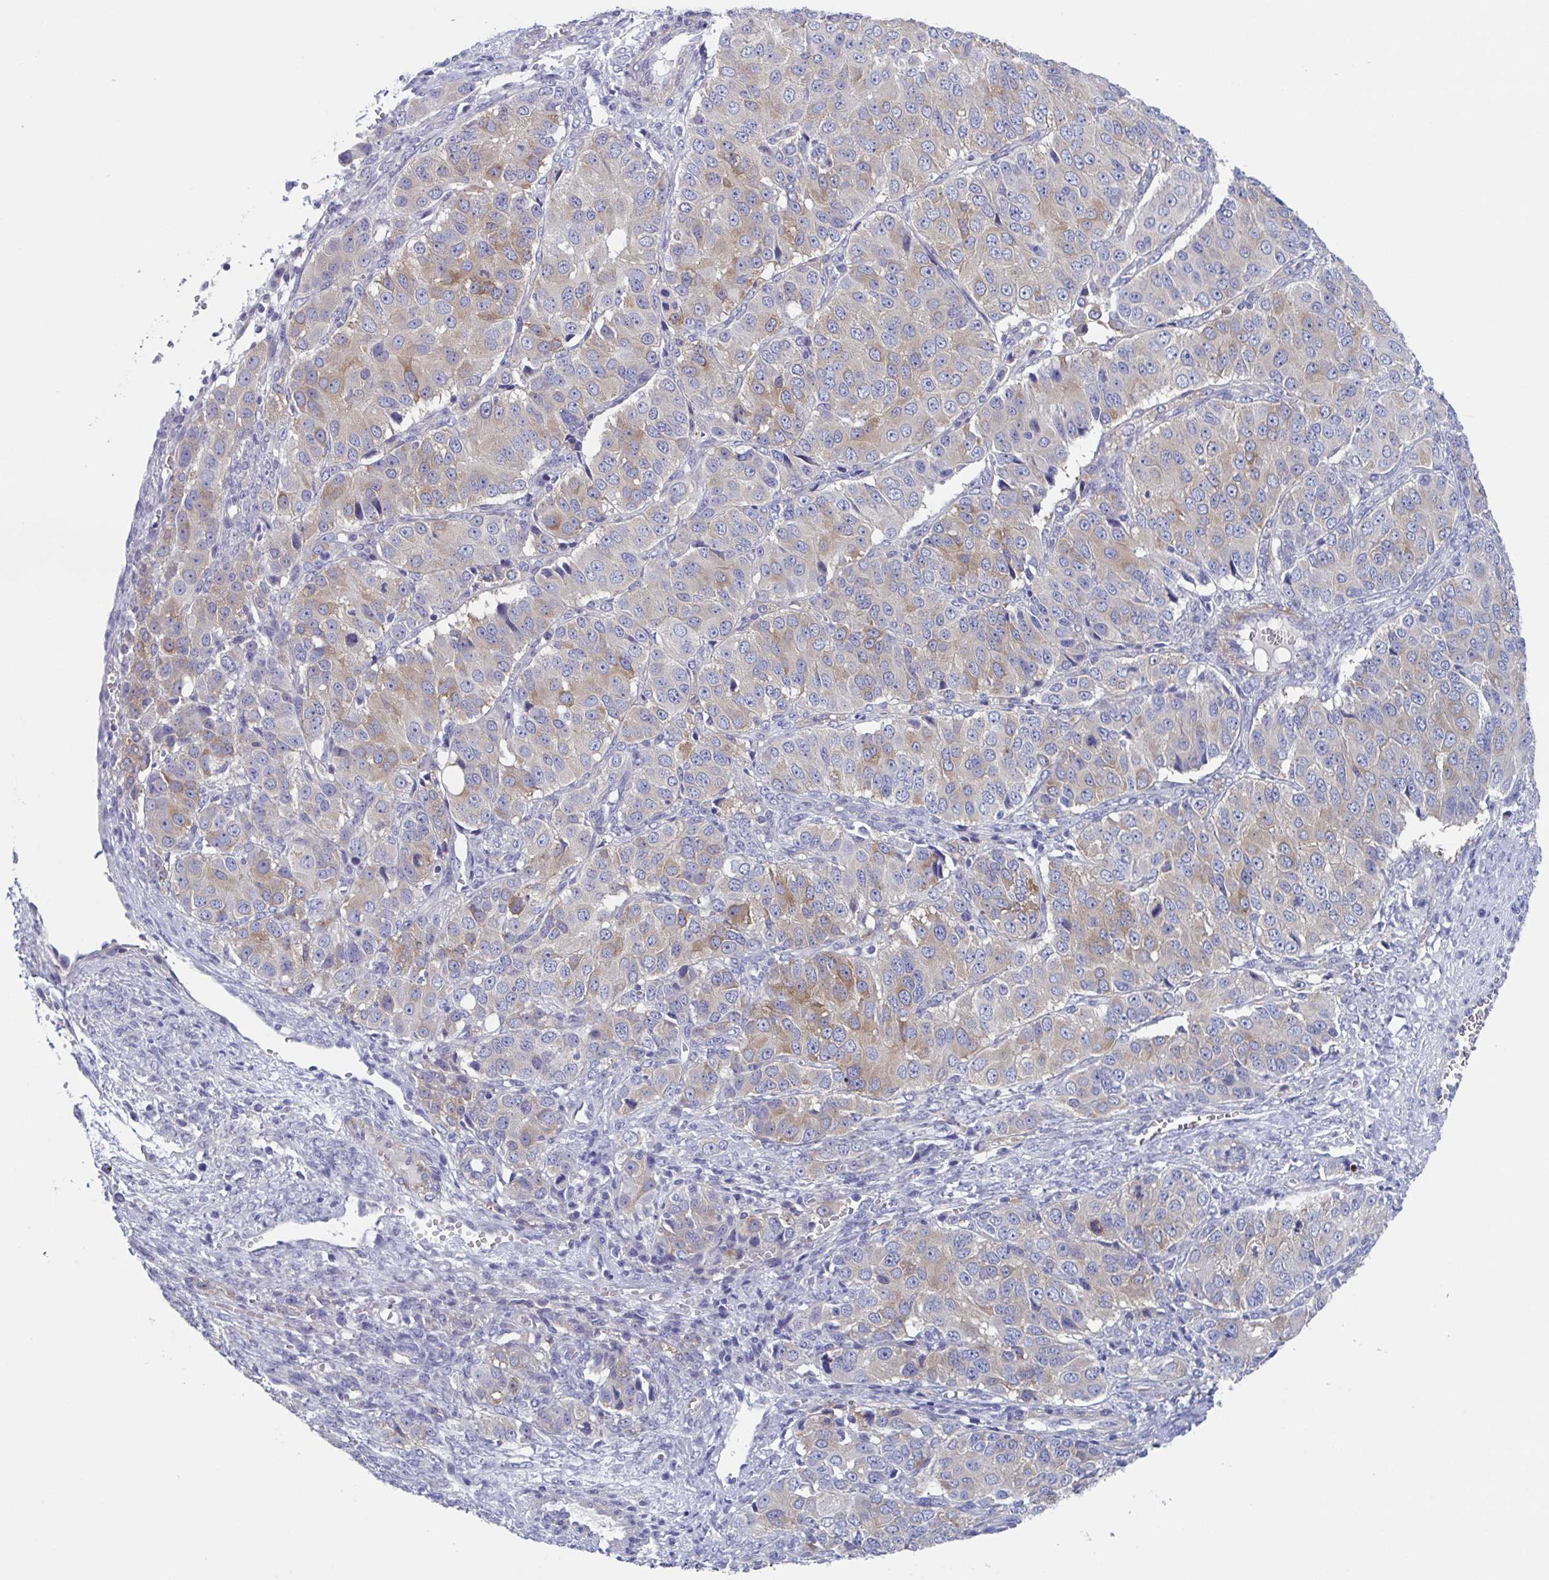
{"staining": {"intensity": "moderate", "quantity": "<25%", "location": "cytoplasmic/membranous"}, "tissue": "ovarian cancer", "cell_type": "Tumor cells", "image_type": "cancer", "snomed": [{"axis": "morphology", "description": "Carcinoma, endometroid"}, {"axis": "topography", "description": "Ovary"}], "caption": "A photomicrograph of human ovarian cancer (endometroid carcinoma) stained for a protein demonstrates moderate cytoplasmic/membranous brown staining in tumor cells.", "gene": "LPIN3", "patient": {"sex": "female", "age": 51}}